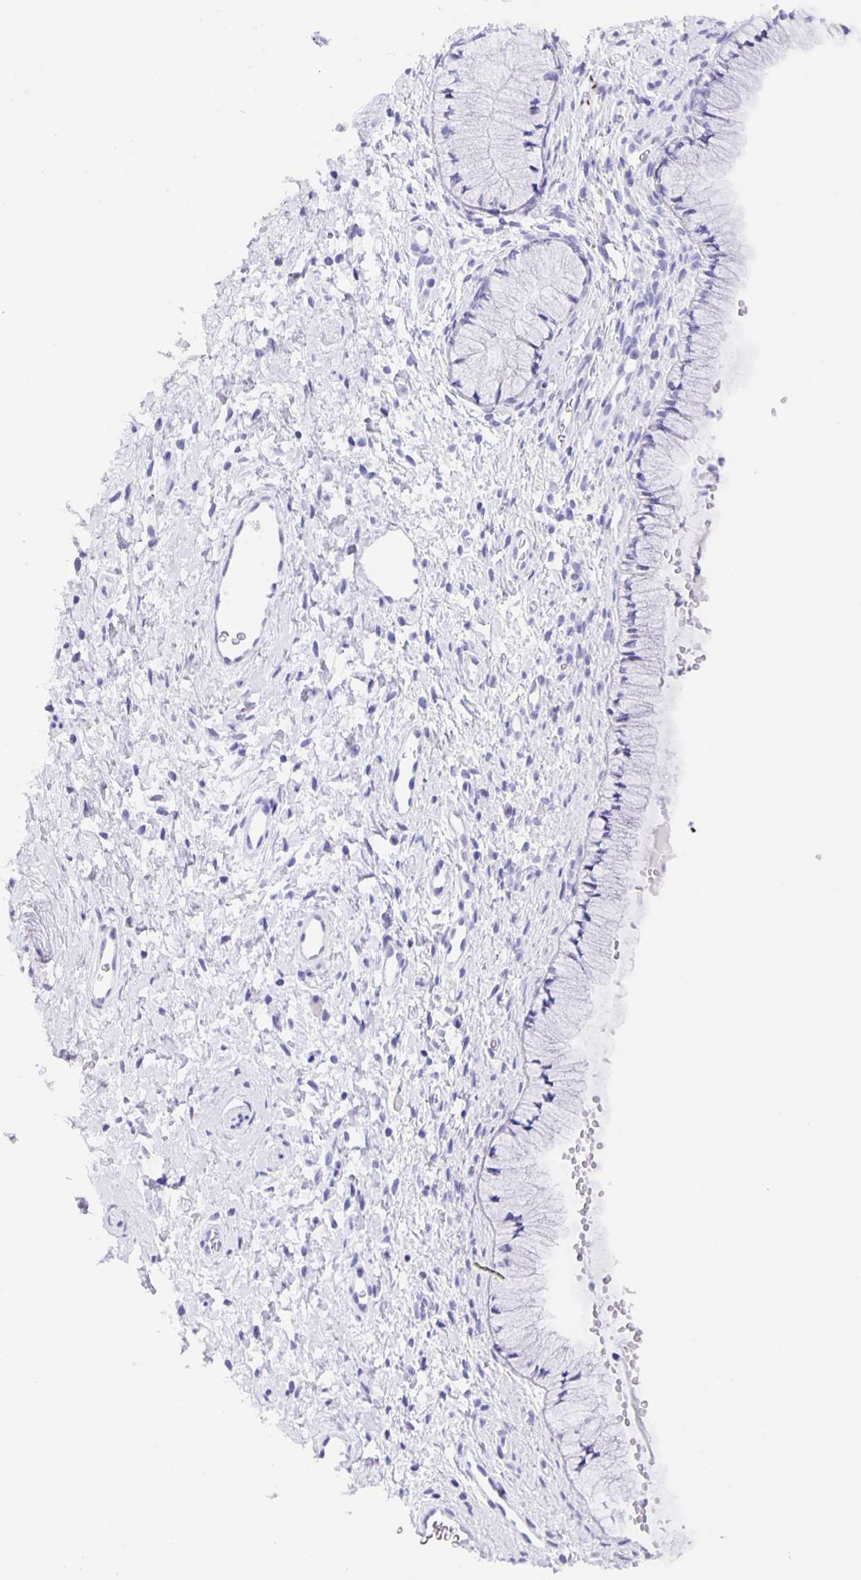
{"staining": {"intensity": "negative", "quantity": "none", "location": "none"}, "tissue": "cervix", "cell_type": "Glandular cells", "image_type": "normal", "snomed": [{"axis": "morphology", "description": "Normal tissue, NOS"}, {"axis": "topography", "description": "Cervix"}], "caption": "Cervix stained for a protein using immunohistochemistry demonstrates no expression glandular cells.", "gene": "GUCA2A", "patient": {"sex": "female", "age": 36}}